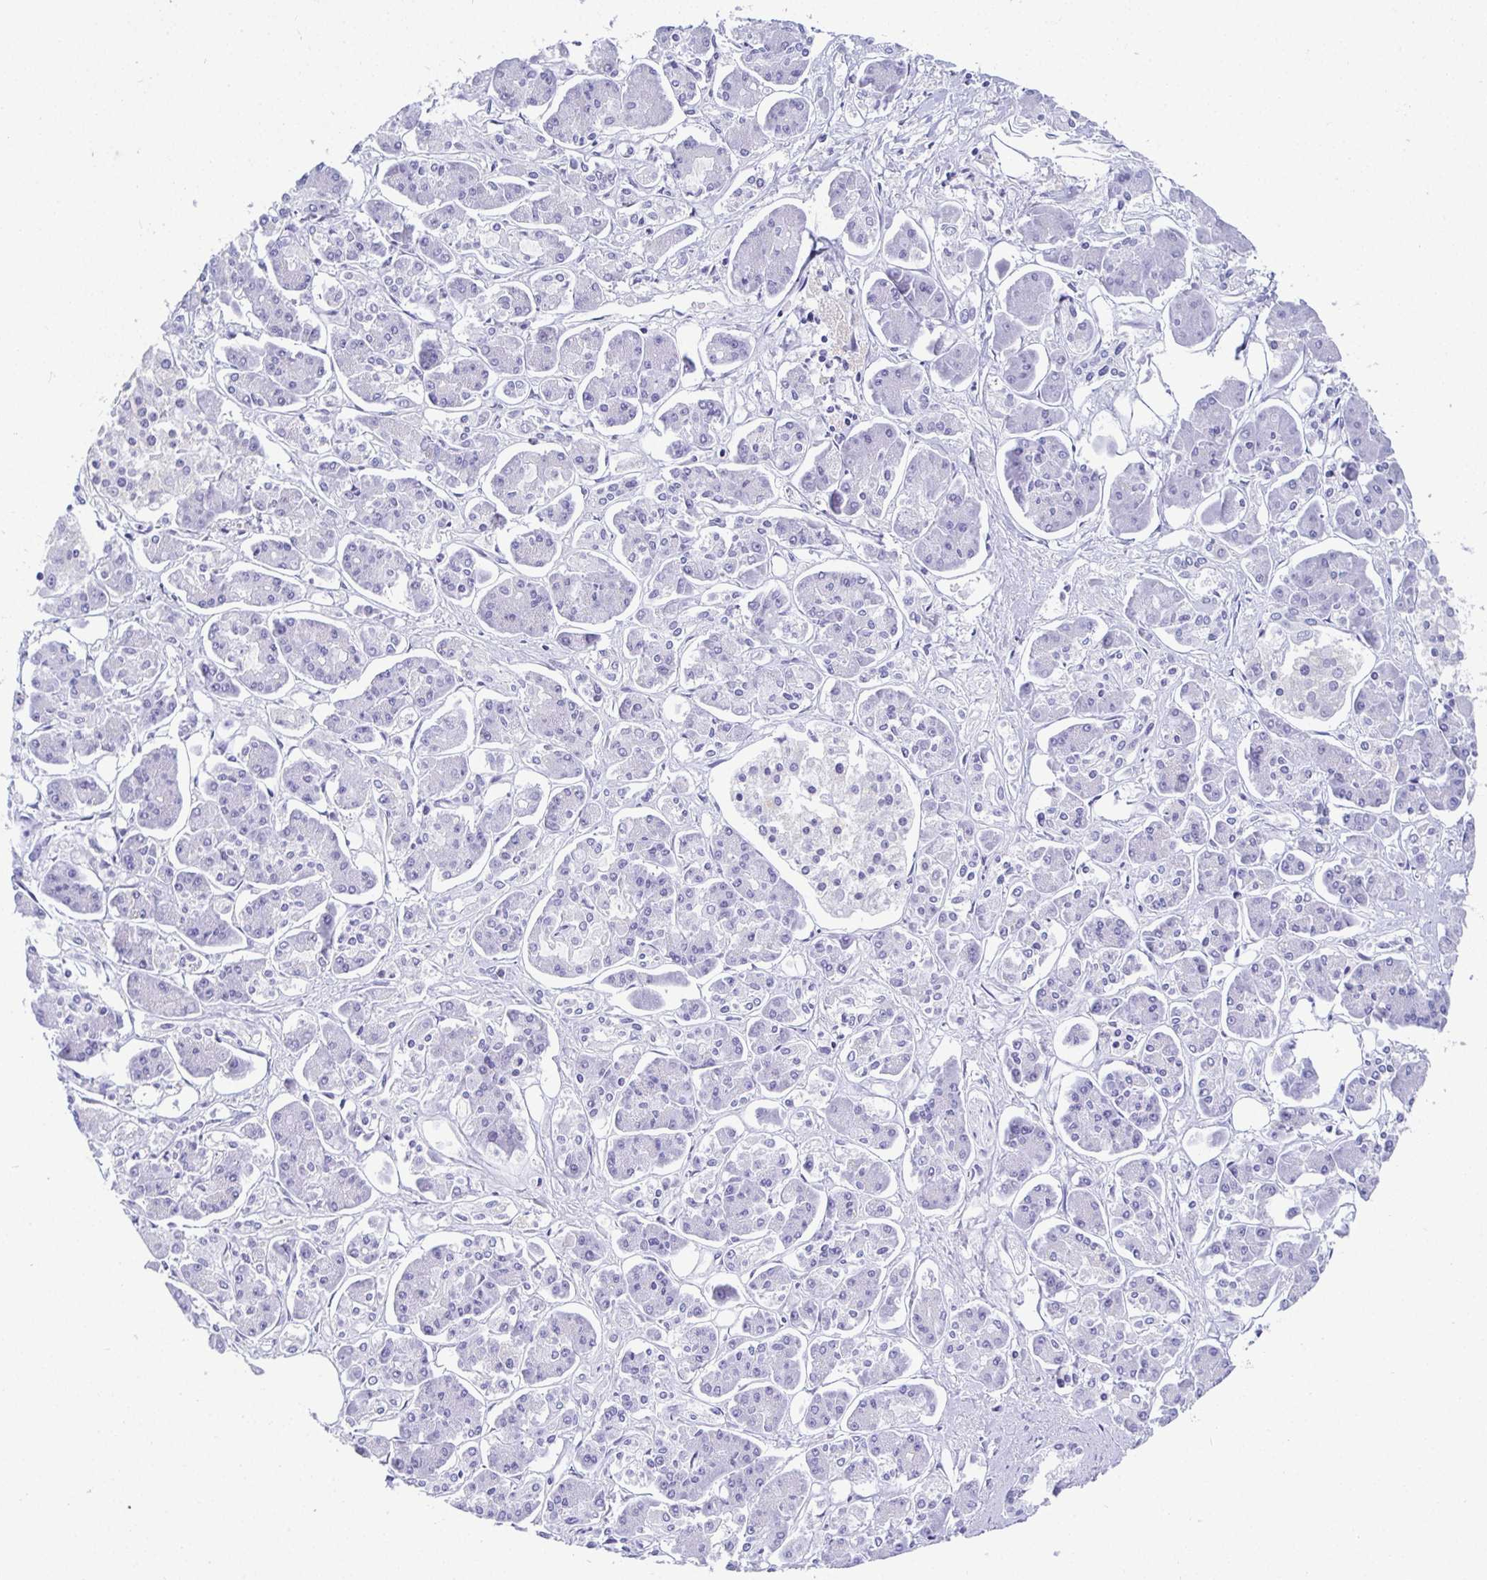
{"staining": {"intensity": "negative", "quantity": "none", "location": "none"}, "tissue": "pancreatic cancer", "cell_type": "Tumor cells", "image_type": "cancer", "snomed": [{"axis": "morphology", "description": "Adenocarcinoma, NOS"}, {"axis": "topography", "description": "Pancreas"}], "caption": "Micrograph shows no significant protein expression in tumor cells of pancreatic cancer.", "gene": "TMEM241", "patient": {"sex": "male", "age": 85}}